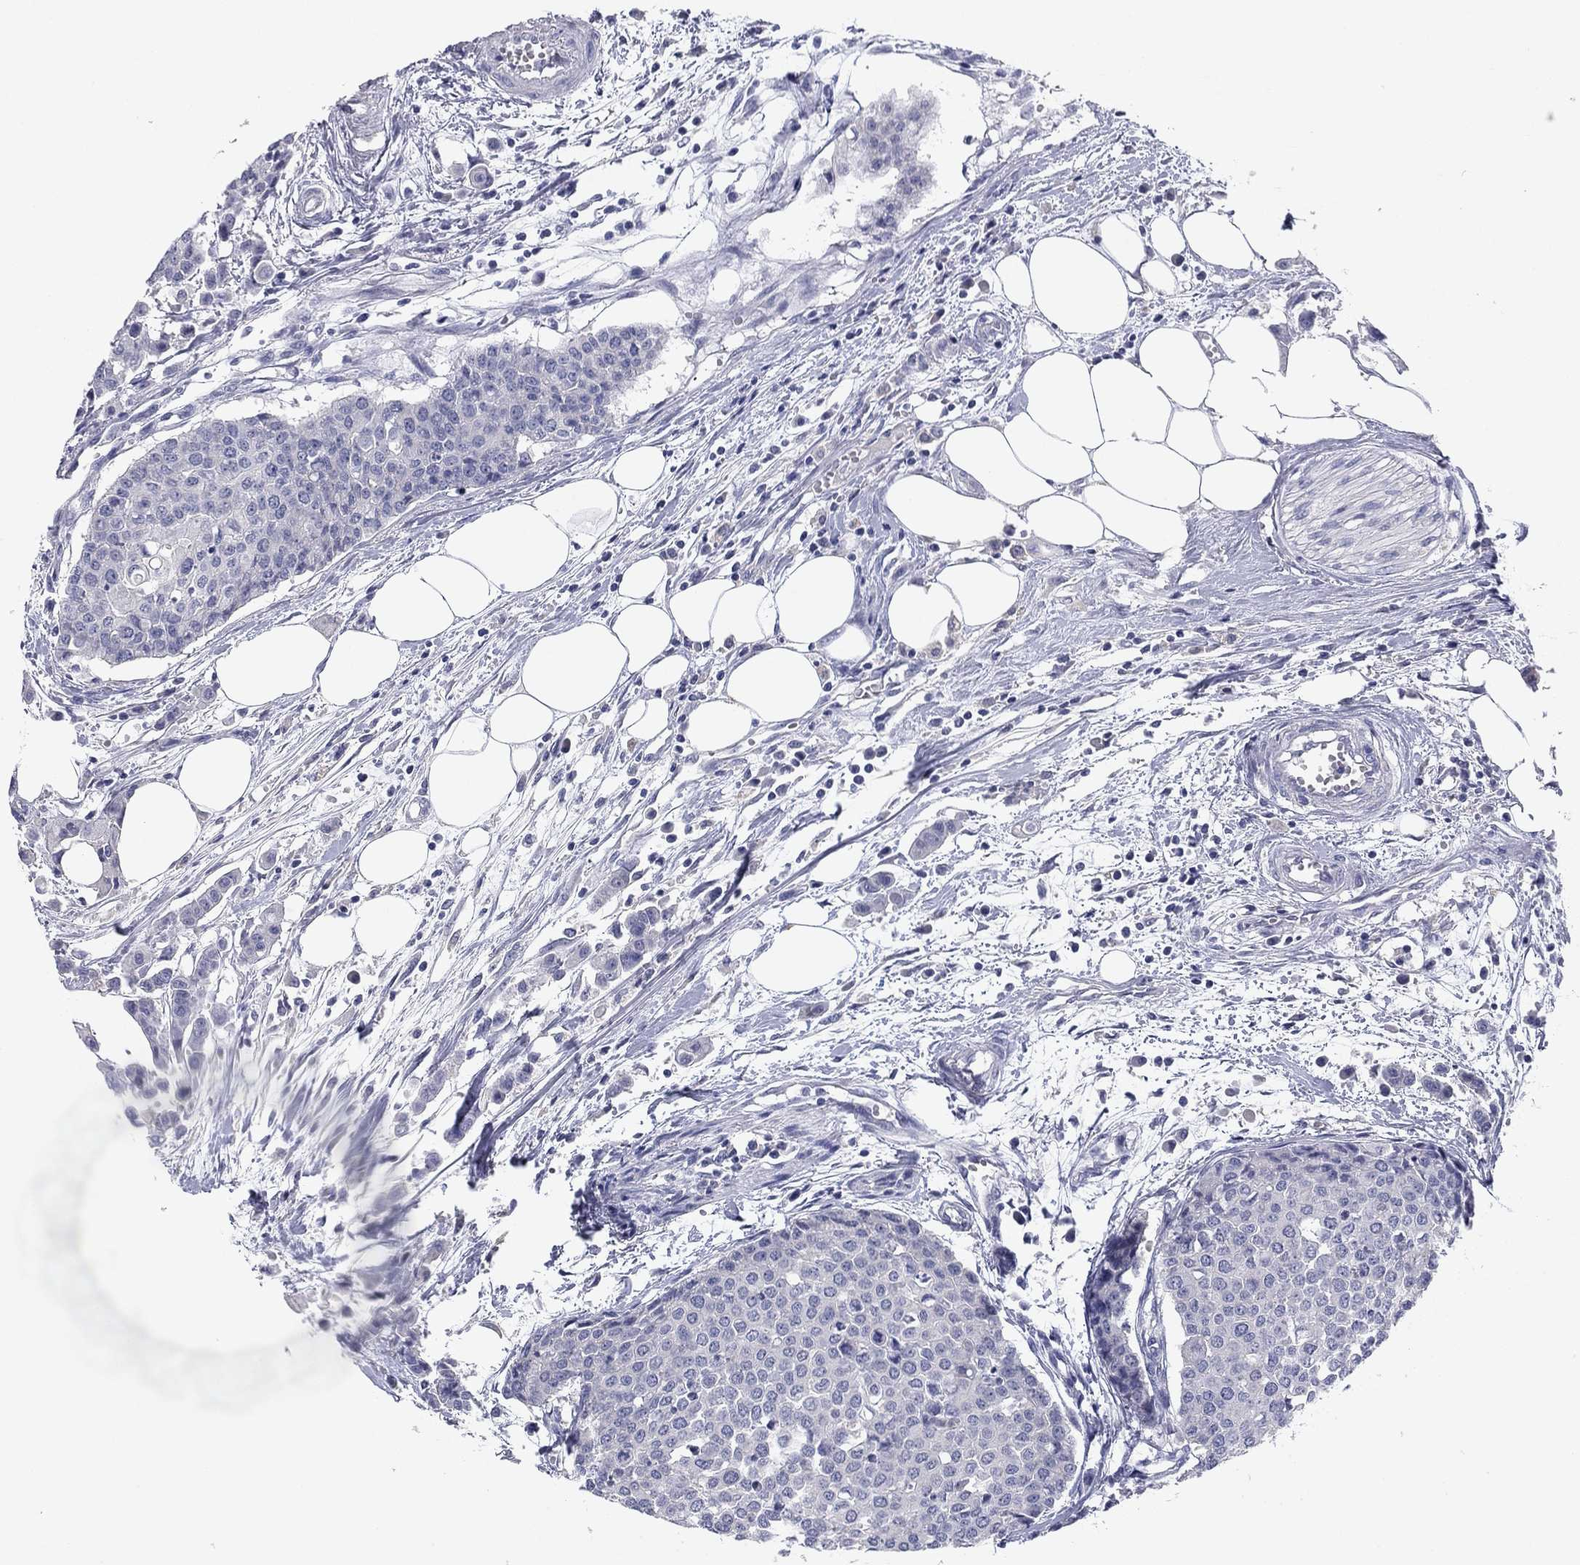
{"staining": {"intensity": "negative", "quantity": "none", "location": "none"}, "tissue": "carcinoid", "cell_type": "Tumor cells", "image_type": "cancer", "snomed": [{"axis": "morphology", "description": "Carcinoid, malignant, NOS"}, {"axis": "topography", "description": "Colon"}], "caption": "DAB immunohistochemical staining of human carcinoid displays no significant staining in tumor cells.", "gene": "CNTNAP4", "patient": {"sex": "male", "age": 81}}